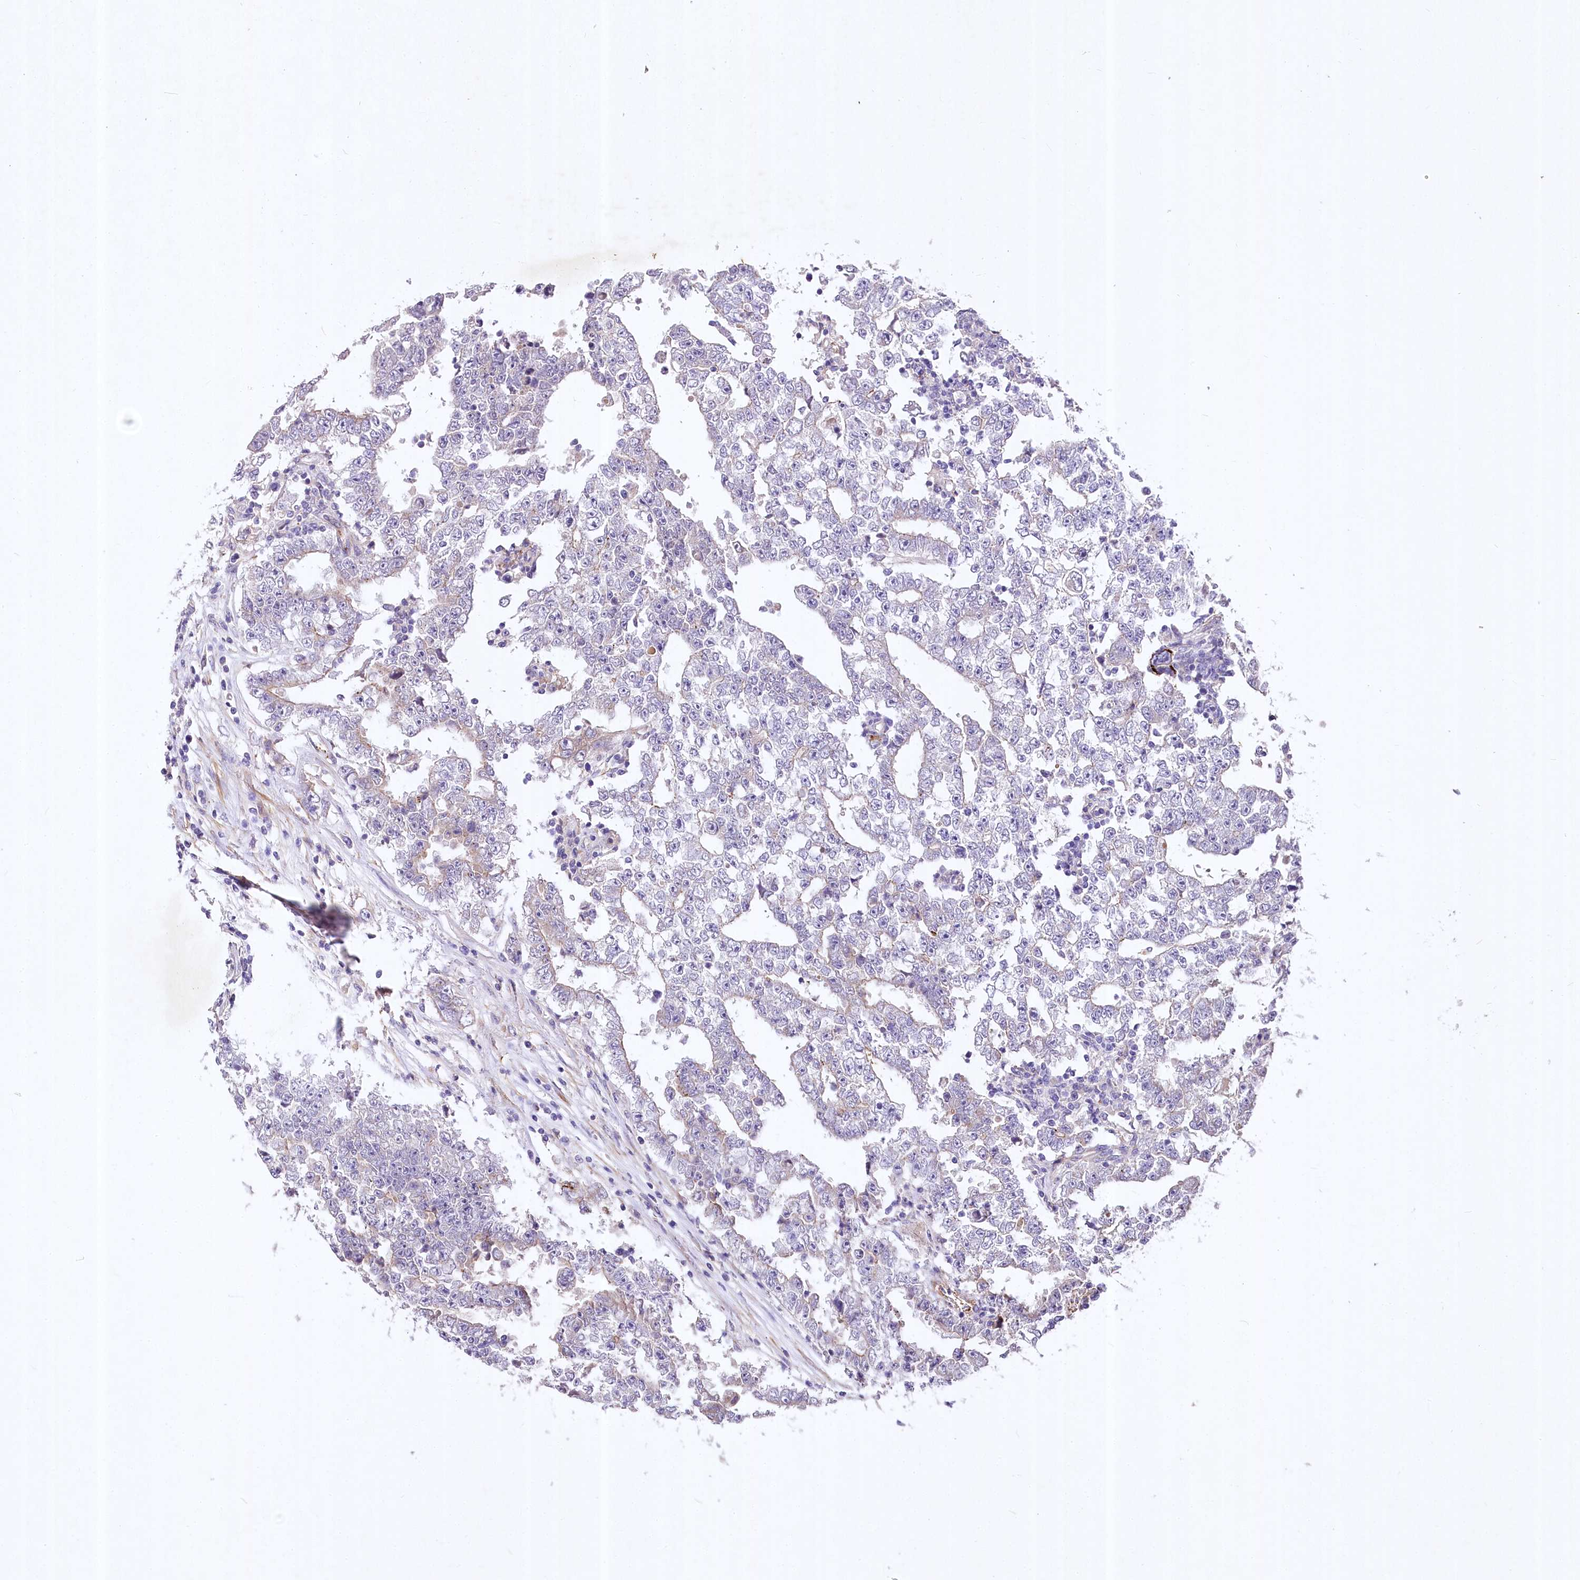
{"staining": {"intensity": "weak", "quantity": "<25%", "location": "cytoplasmic/membranous"}, "tissue": "testis cancer", "cell_type": "Tumor cells", "image_type": "cancer", "snomed": [{"axis": "morphology", "description": "Carcinoma, Embryonal, NOS"}, {"axis": "topography", "description": "Testis"}], "caption": "Embryonal carcinoma (testis) was stained to show a protein in brown. There is no significant expression in tumor cells.", "gene": "RDH16", "patient": {"sex": "male", "age": 25}}